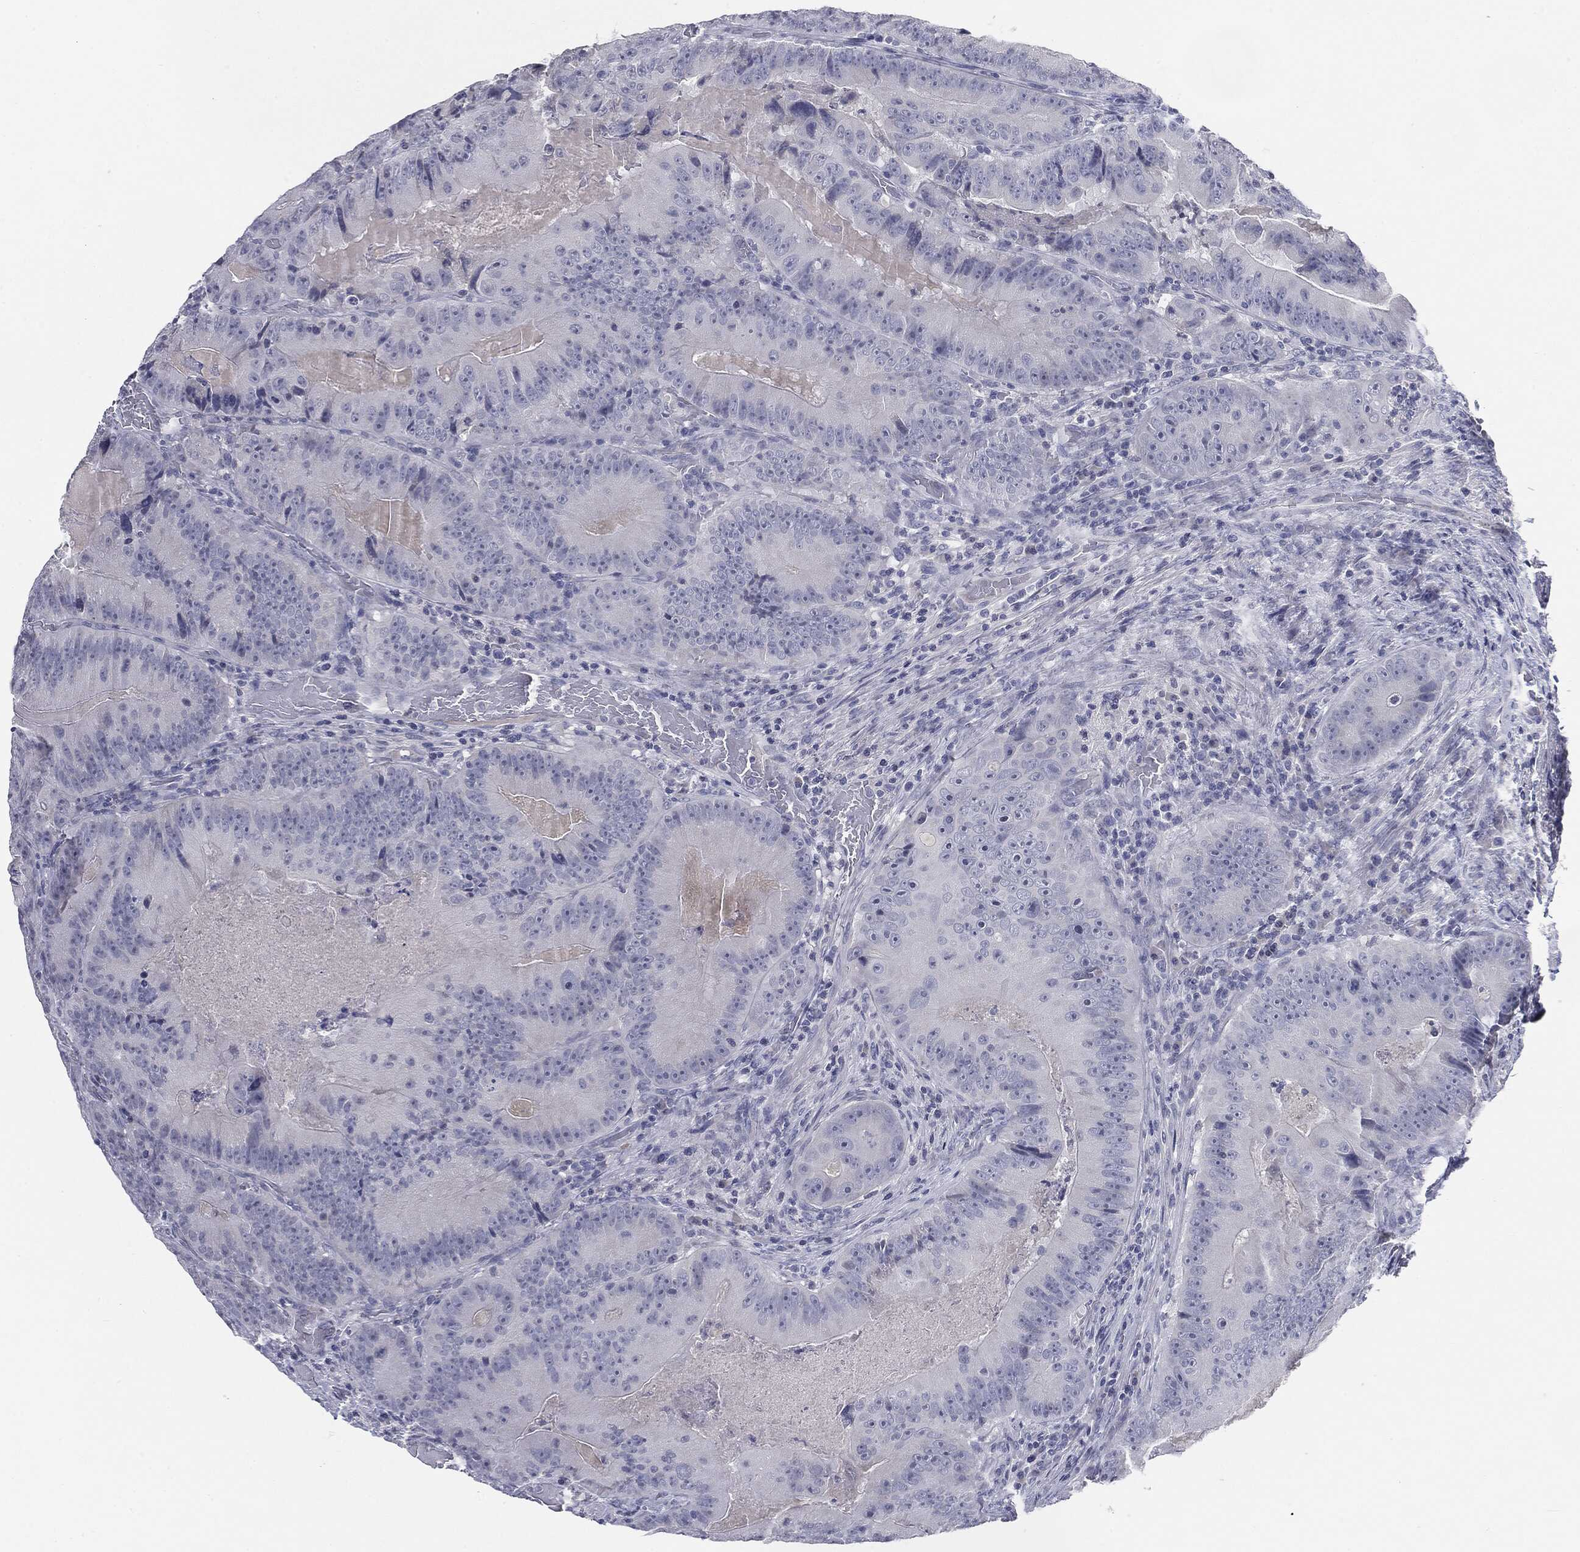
{"staining": {"intensity": "negative", "quantity": "none", "location": "none"}, "tissue": "colorectal cancer", "cell_type": "Tumor cells", "image_type": "cancer", "snomed": [{"axis": "morphology", "description": "Adenocarcinoma, NOS"}, {"axis": "topography", "description": "Colon"}], "caption": "Human colorectal adenocarcinoma stained for a protein using IHC displays no expression in tumor cells.", "gene": "CGB1", "patient": {"sex": "female", "age": 86}}